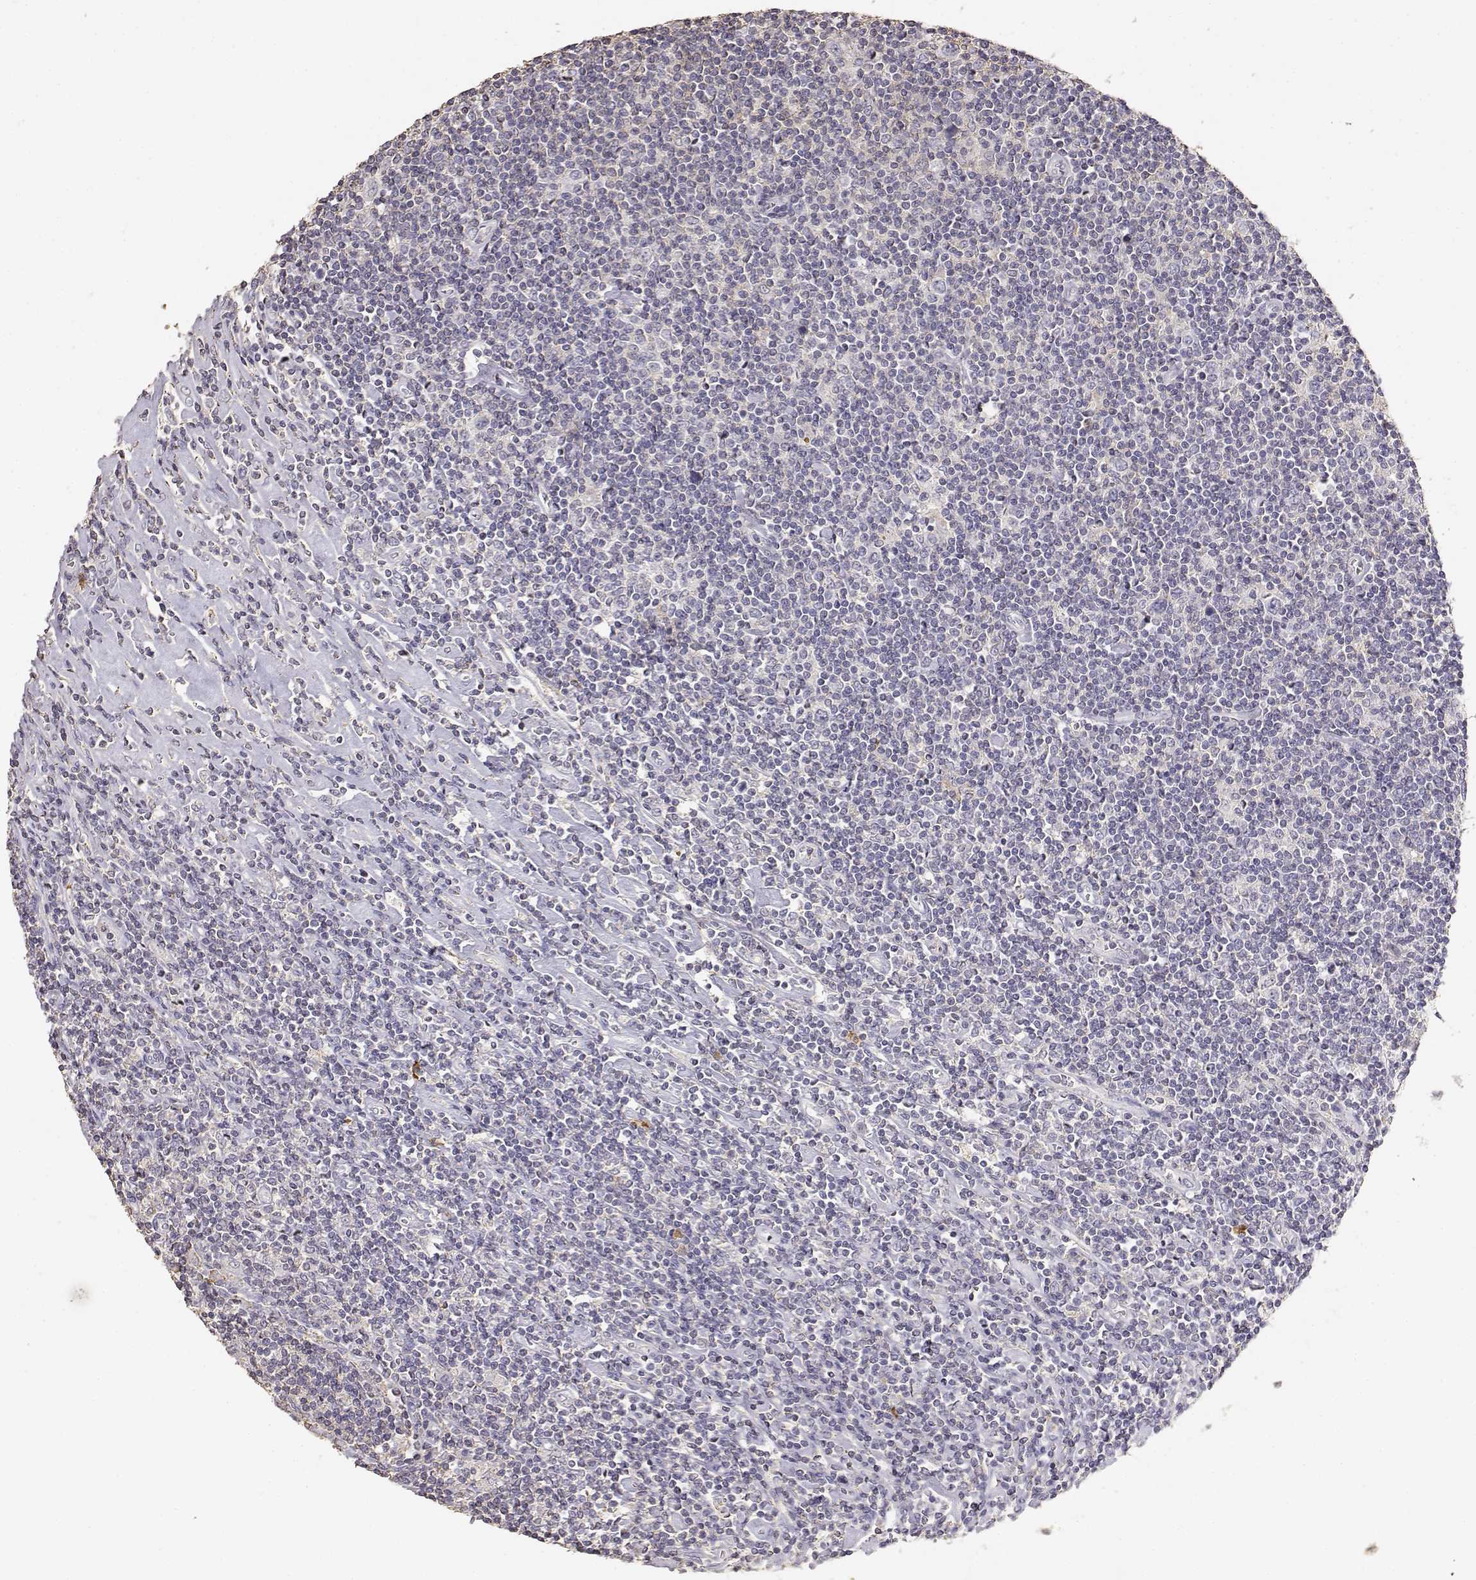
{"staining": {"intensity": "negative", "quantity": "none", "location": "none"}, "tissue": "lymphoma", "cell_type": "Tumor cells", "image_type": "cancer", "snomed": [{"axis": "morphology", "description": "Hodgkin's disease, NOS"}, {"axis": "topography", "description": "Lymph node"}], "caption": "Immunohistochemistry (IHC) histopathology image of neoplastic tissue: human lymphoma stained with DAB demonstrates no significant protein expression in tumor cells.", "gene": "TNFRSF10C", "patient": {"sex": "male", "age": 40}}